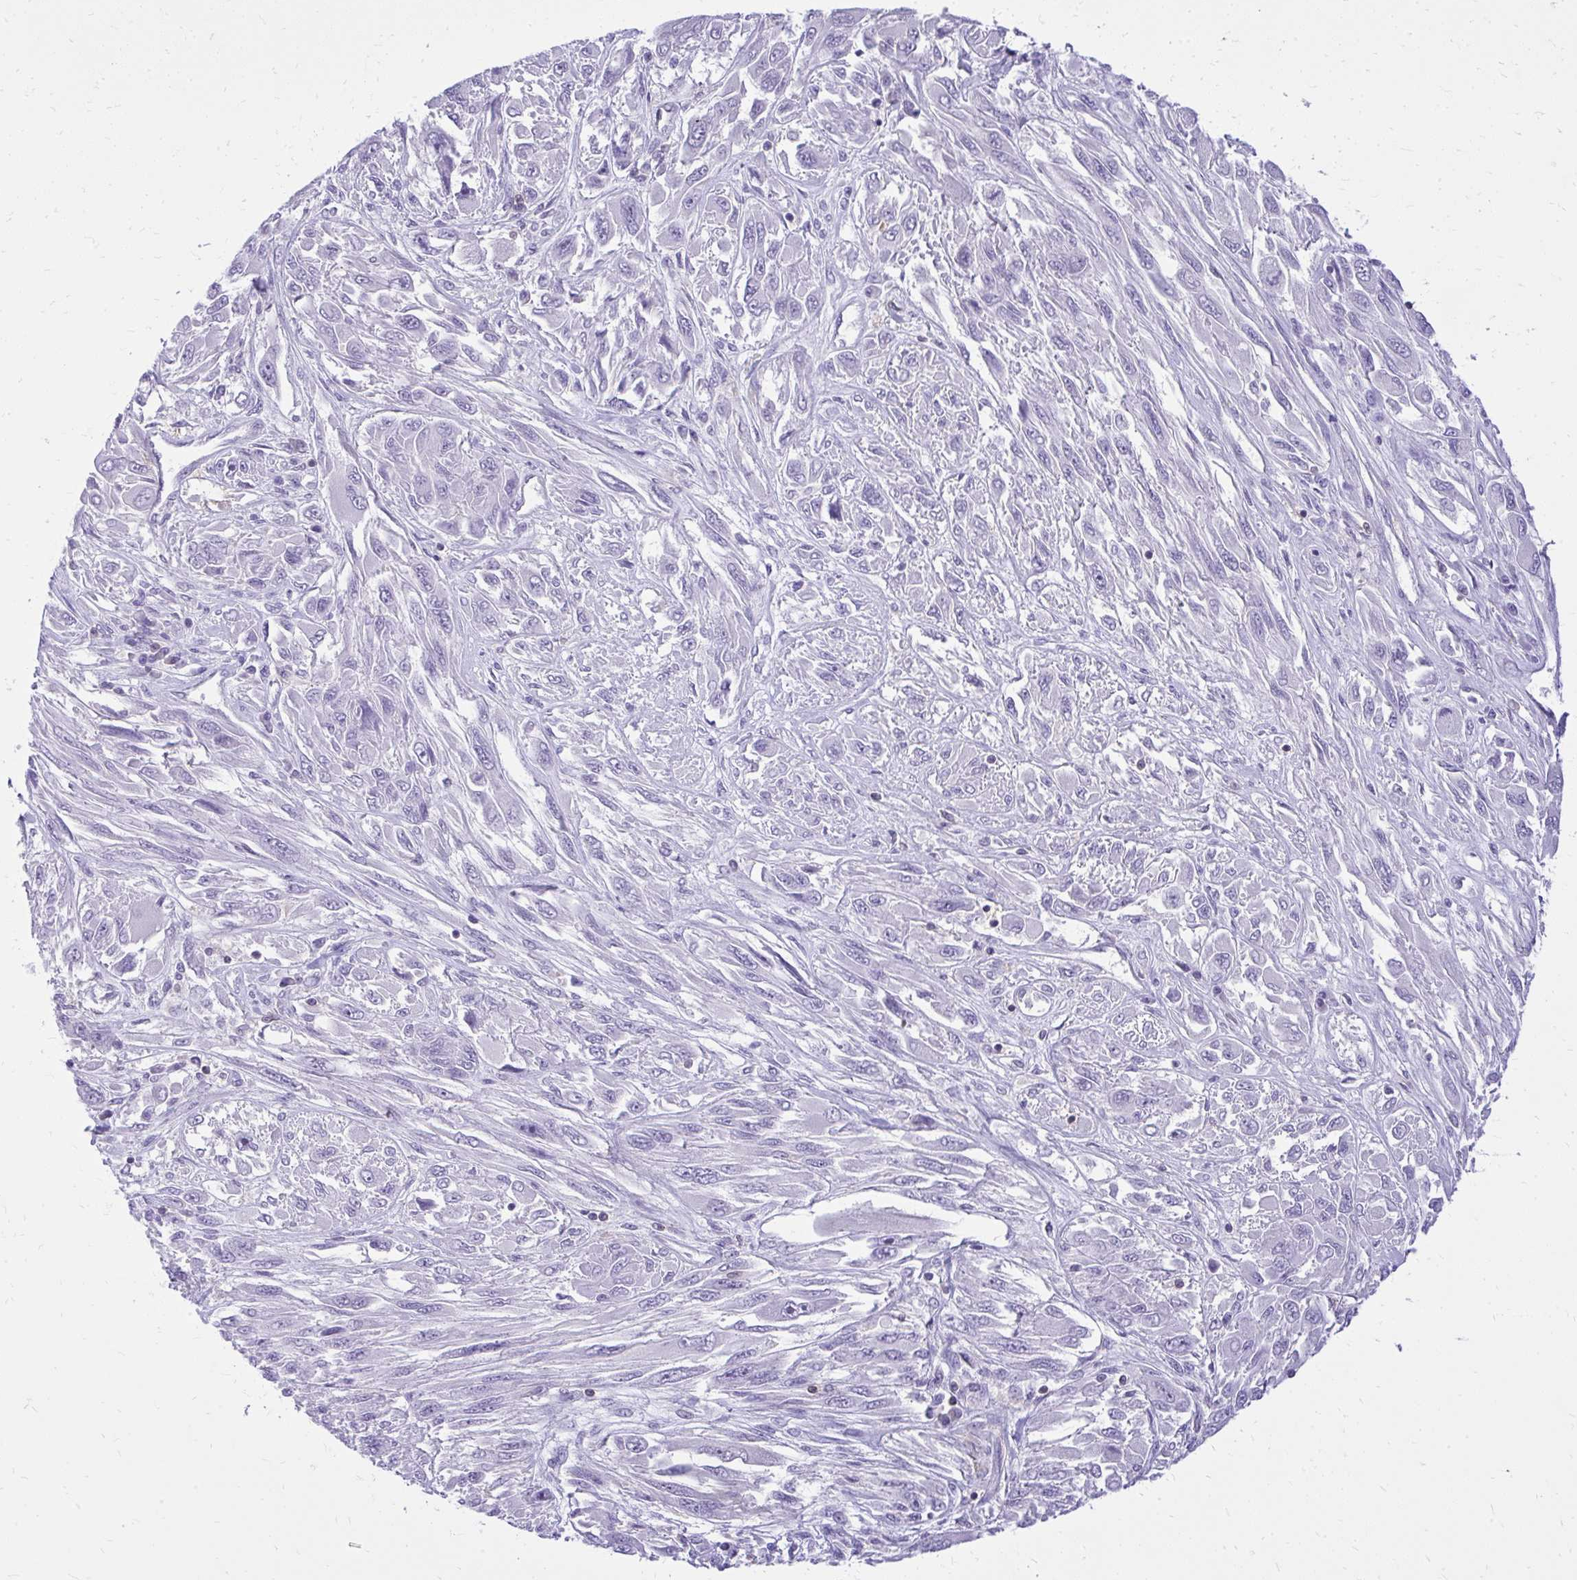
{"staining": {"intensity": "negative", "quantity": "none", "location": "none"}, "tissue": "melanoma", "cell_type": "Tumor cells", "image_type": "cancer", "snomed": [{"axis": "morphology", "description": "Malignant melanoma, NOS"}, {"axis": "topography", "description": "Skin"}], "caption": "A micrograph of human melanoma is negative for staining in tumor cells.", "gene": "GPRIN3", "patient": {"sex": "female", "age": 91}}